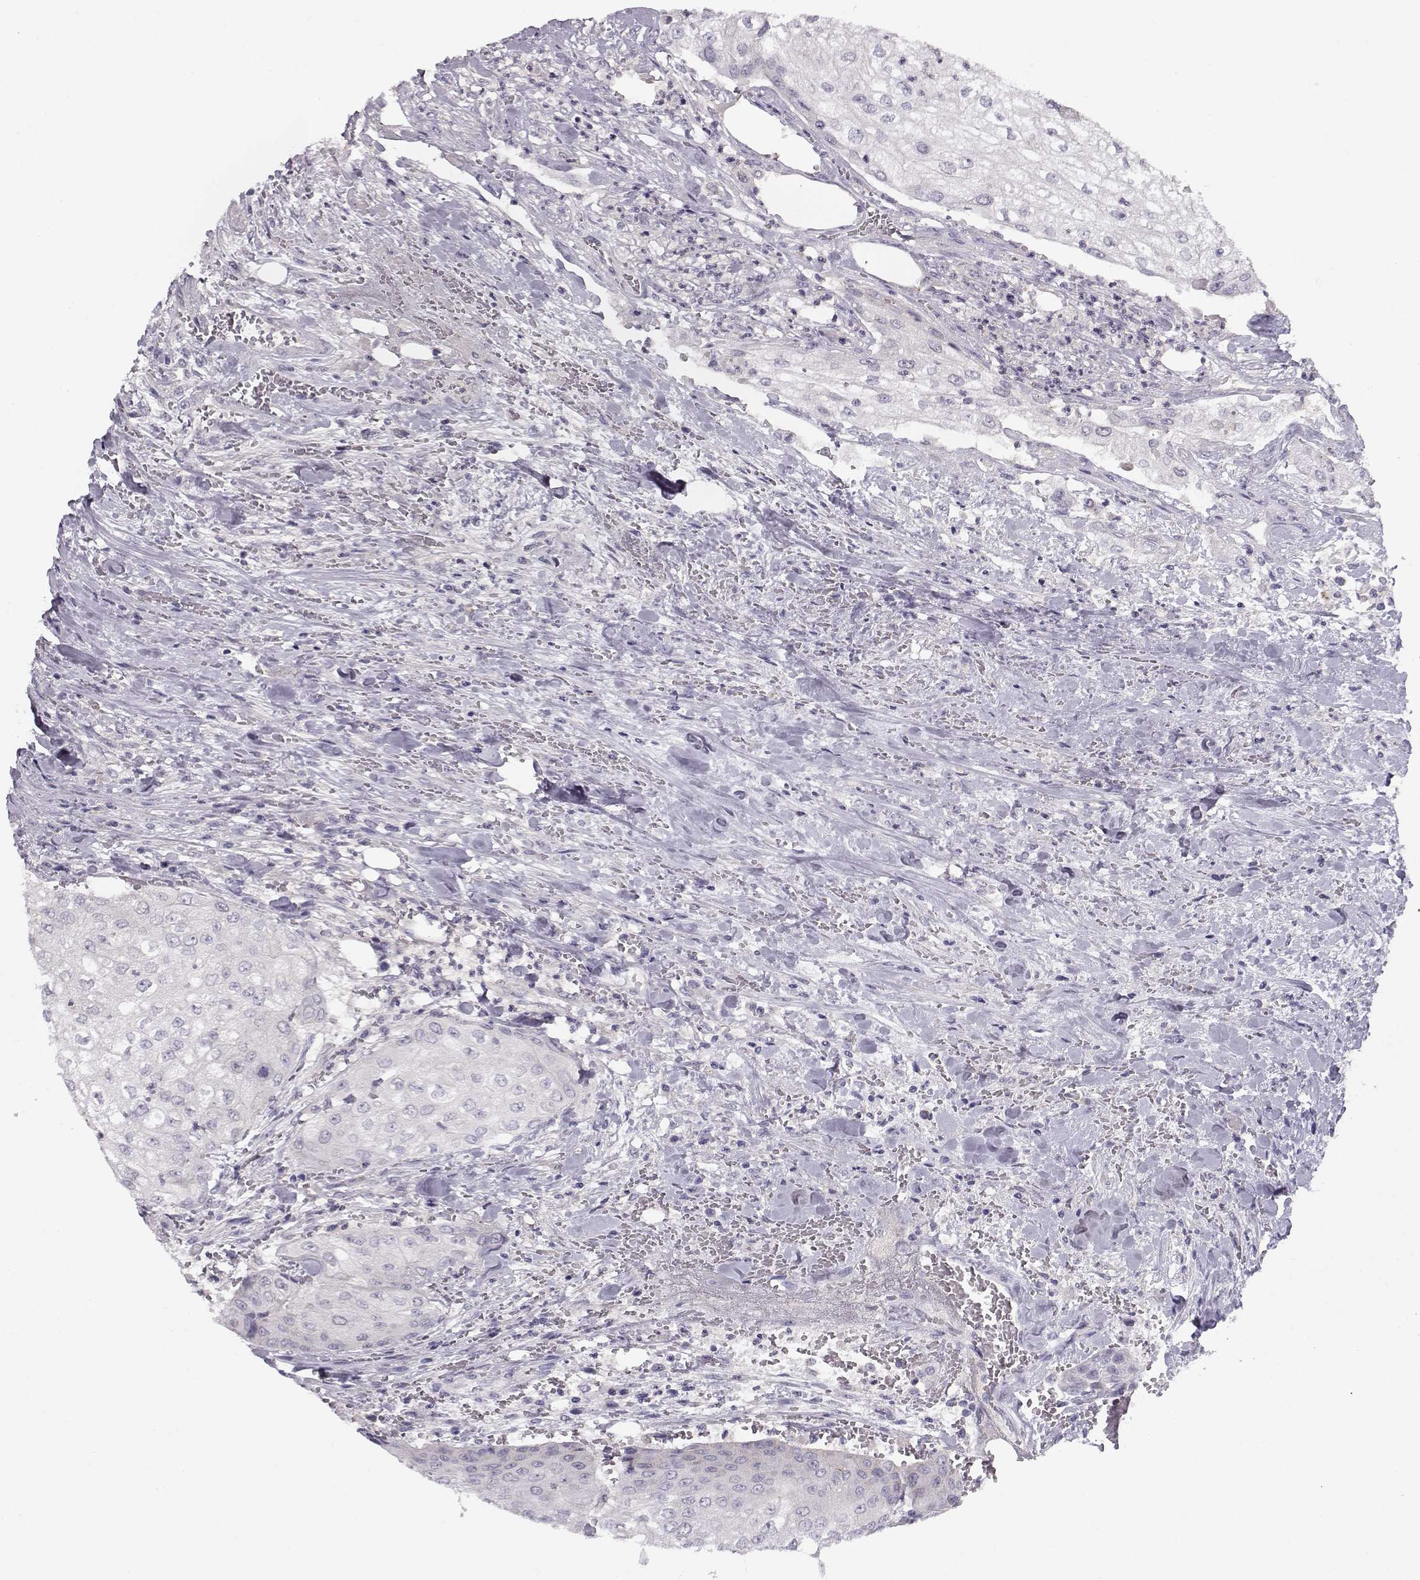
{"staining": {"intensity": "negative", "quantity": "none", "location": "none"}, "tissue": "urothelial cancer", "cell_type": "Tumor cells", "image_type": "cancer", "snomed": [{"axis": "morphology", "description": "Urothelial carcinoma, High grade"}, {"axis": "topography", "description": "Urinary bladder"}], "caption": "Immunohistochemistry of urothelial cancer displays no staining in tumor cells.", "gene": "GRK1", "patient": {"sex": "male", "age": 62}}